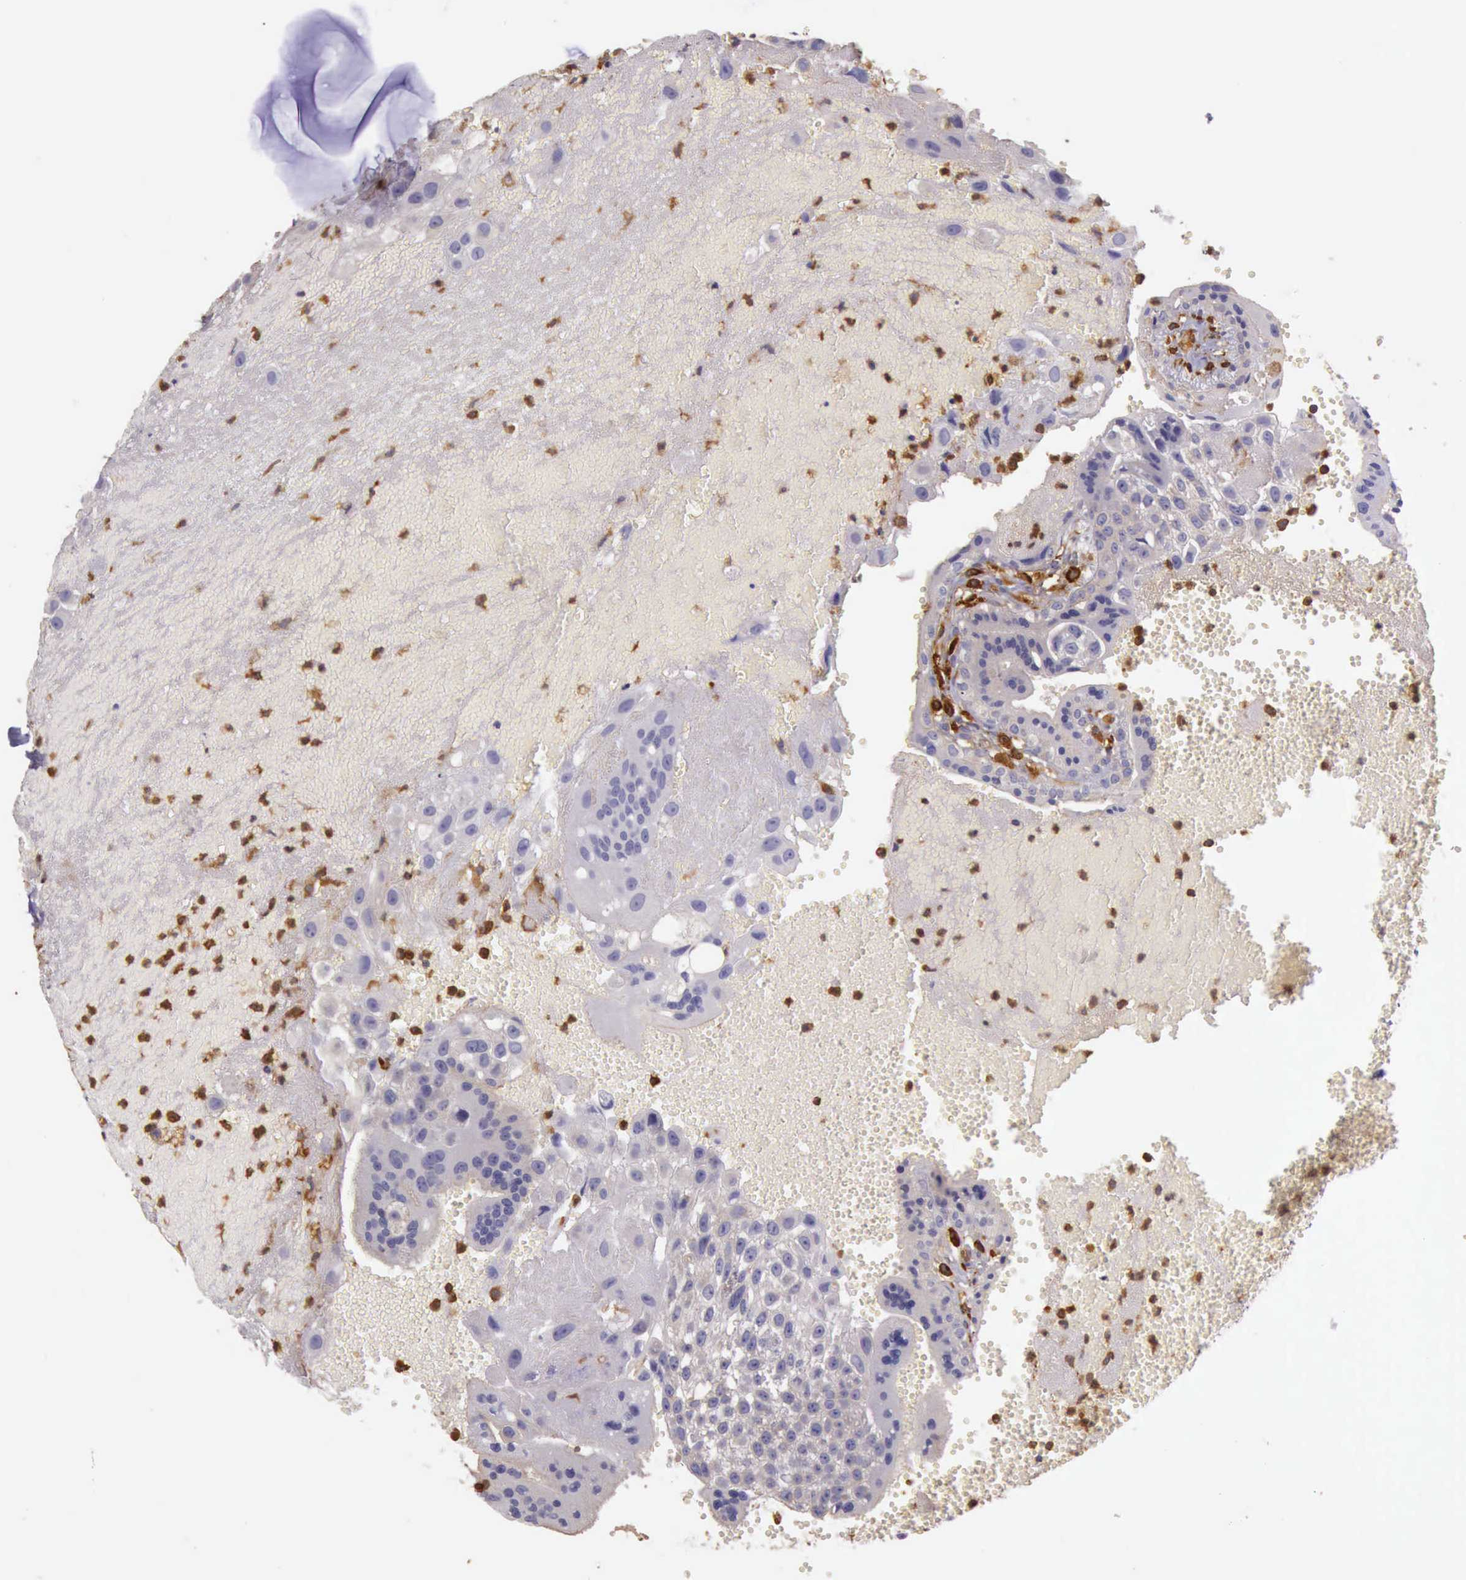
{"staining": {"intensity": "negative", "quantity": "none", "location": "none"}, "tissue": "placenta", "cell_type": "Decidual cells", "image_type": "normal", "snomed": [{"axis": "morphology", "description": "Normal tissue, NOS"}, {"axis": "topography", "description": "Placenta"}], "caption": "Histopathology image shows no significant protein staining in decidual cells of unremarkable placenta. The staining is performed using DAB brown chromogen with nuclei counter-stained in using hematoxylin.", "gene": "ARHGAP4", "patient": {"sex": "female", "age": 30}}